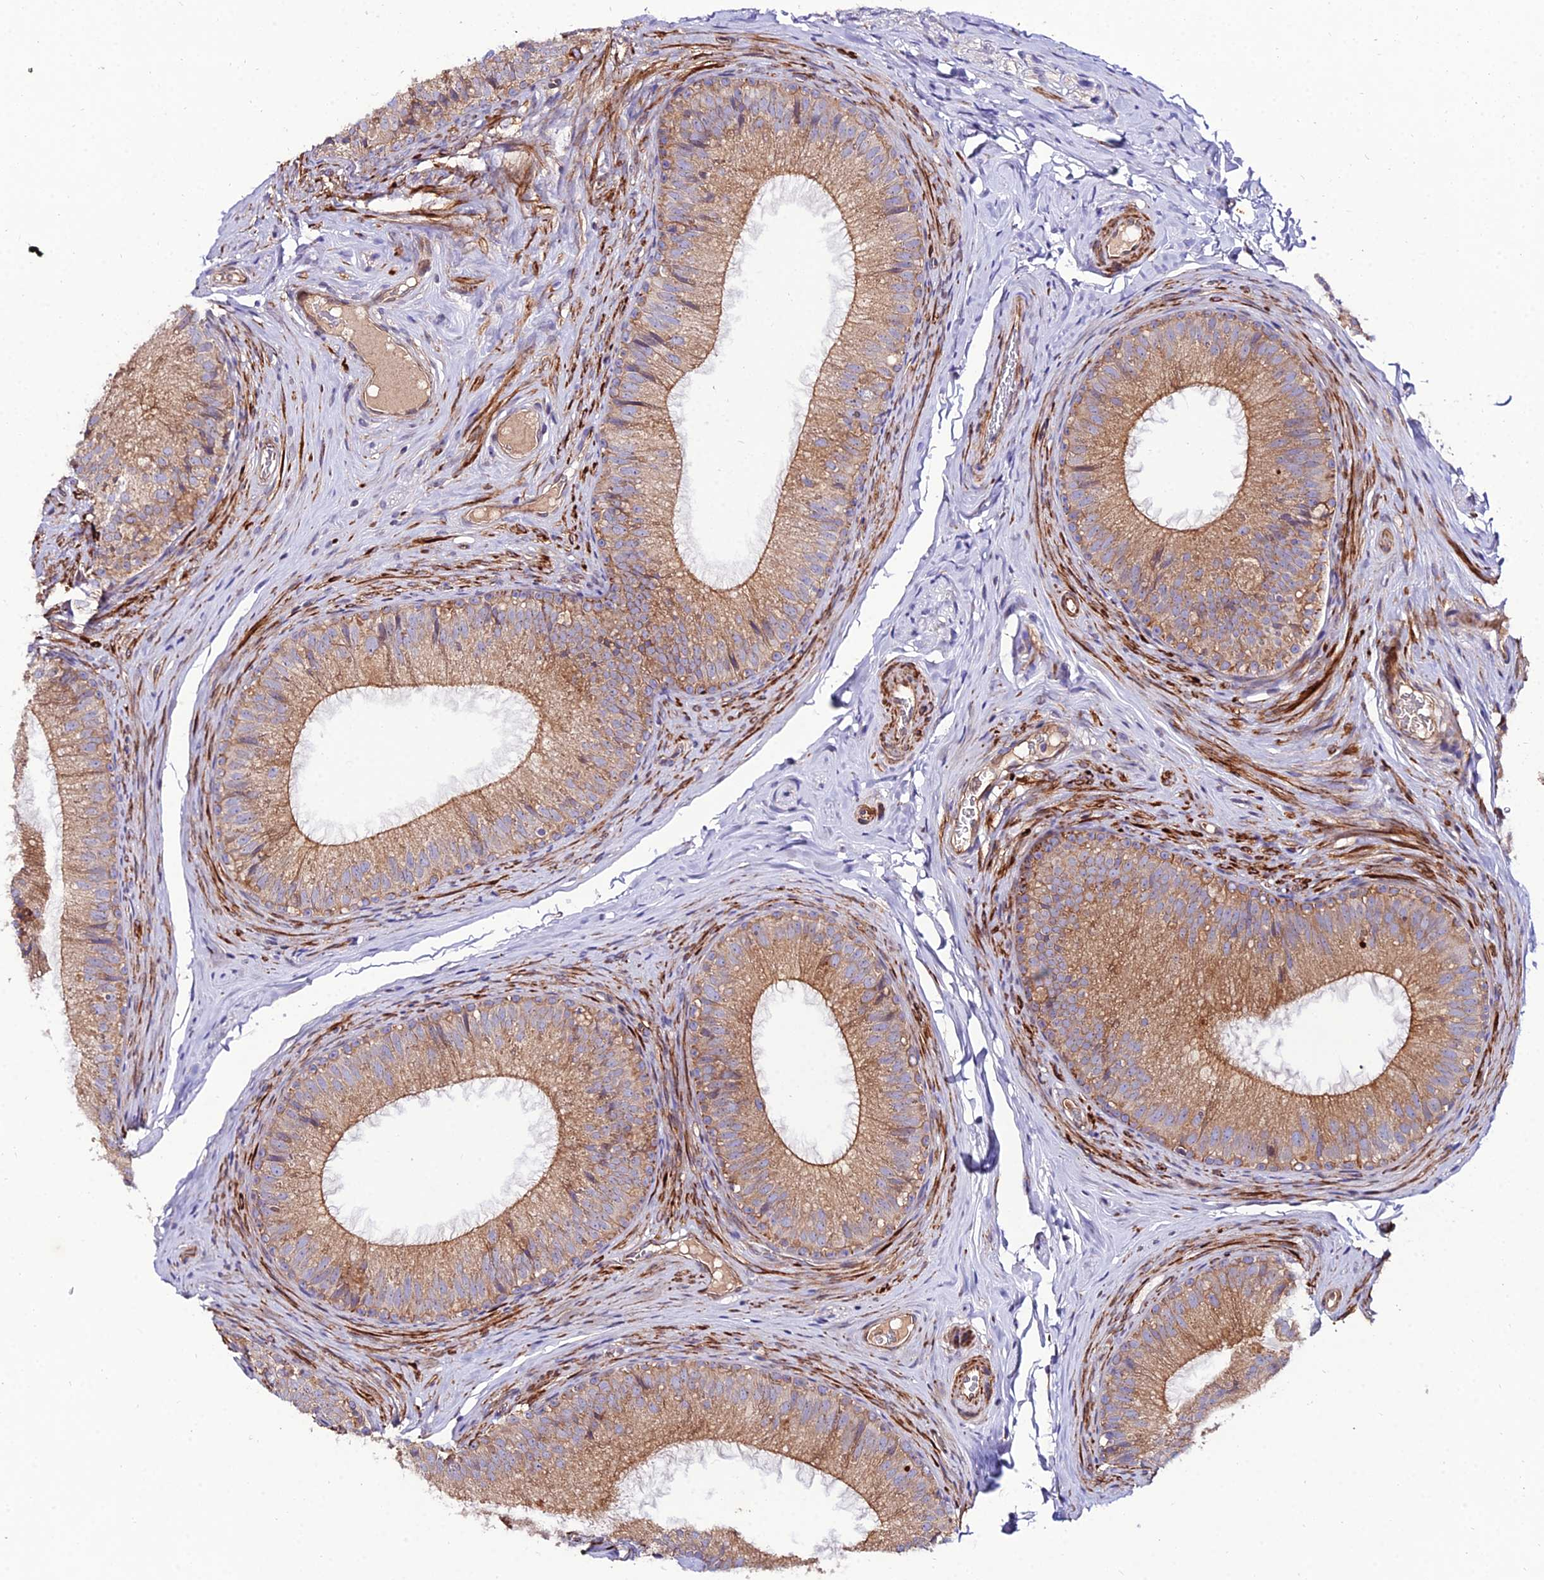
{"staining": {"intensity": "moderate", "quantity": ">75%", "location": "cytoplasmic/membranous"}, "tissue": "epididymis", "cell_type": "Glandular cells", "image_type": "normal", "snomed": [{"axis": "morphology", "description": "Normal tissue, NOS"}, {"axis": "topography", "description": "Epididymis"}], "caption": "Immunohistochemical staining of benign human epididymis reveals medium levels of moderate cytoplasmic/membranous positivity in about >75% of glandular cells.", "gene": "ARL6IP1", "patient": {"sex": "male", "age": 34}}